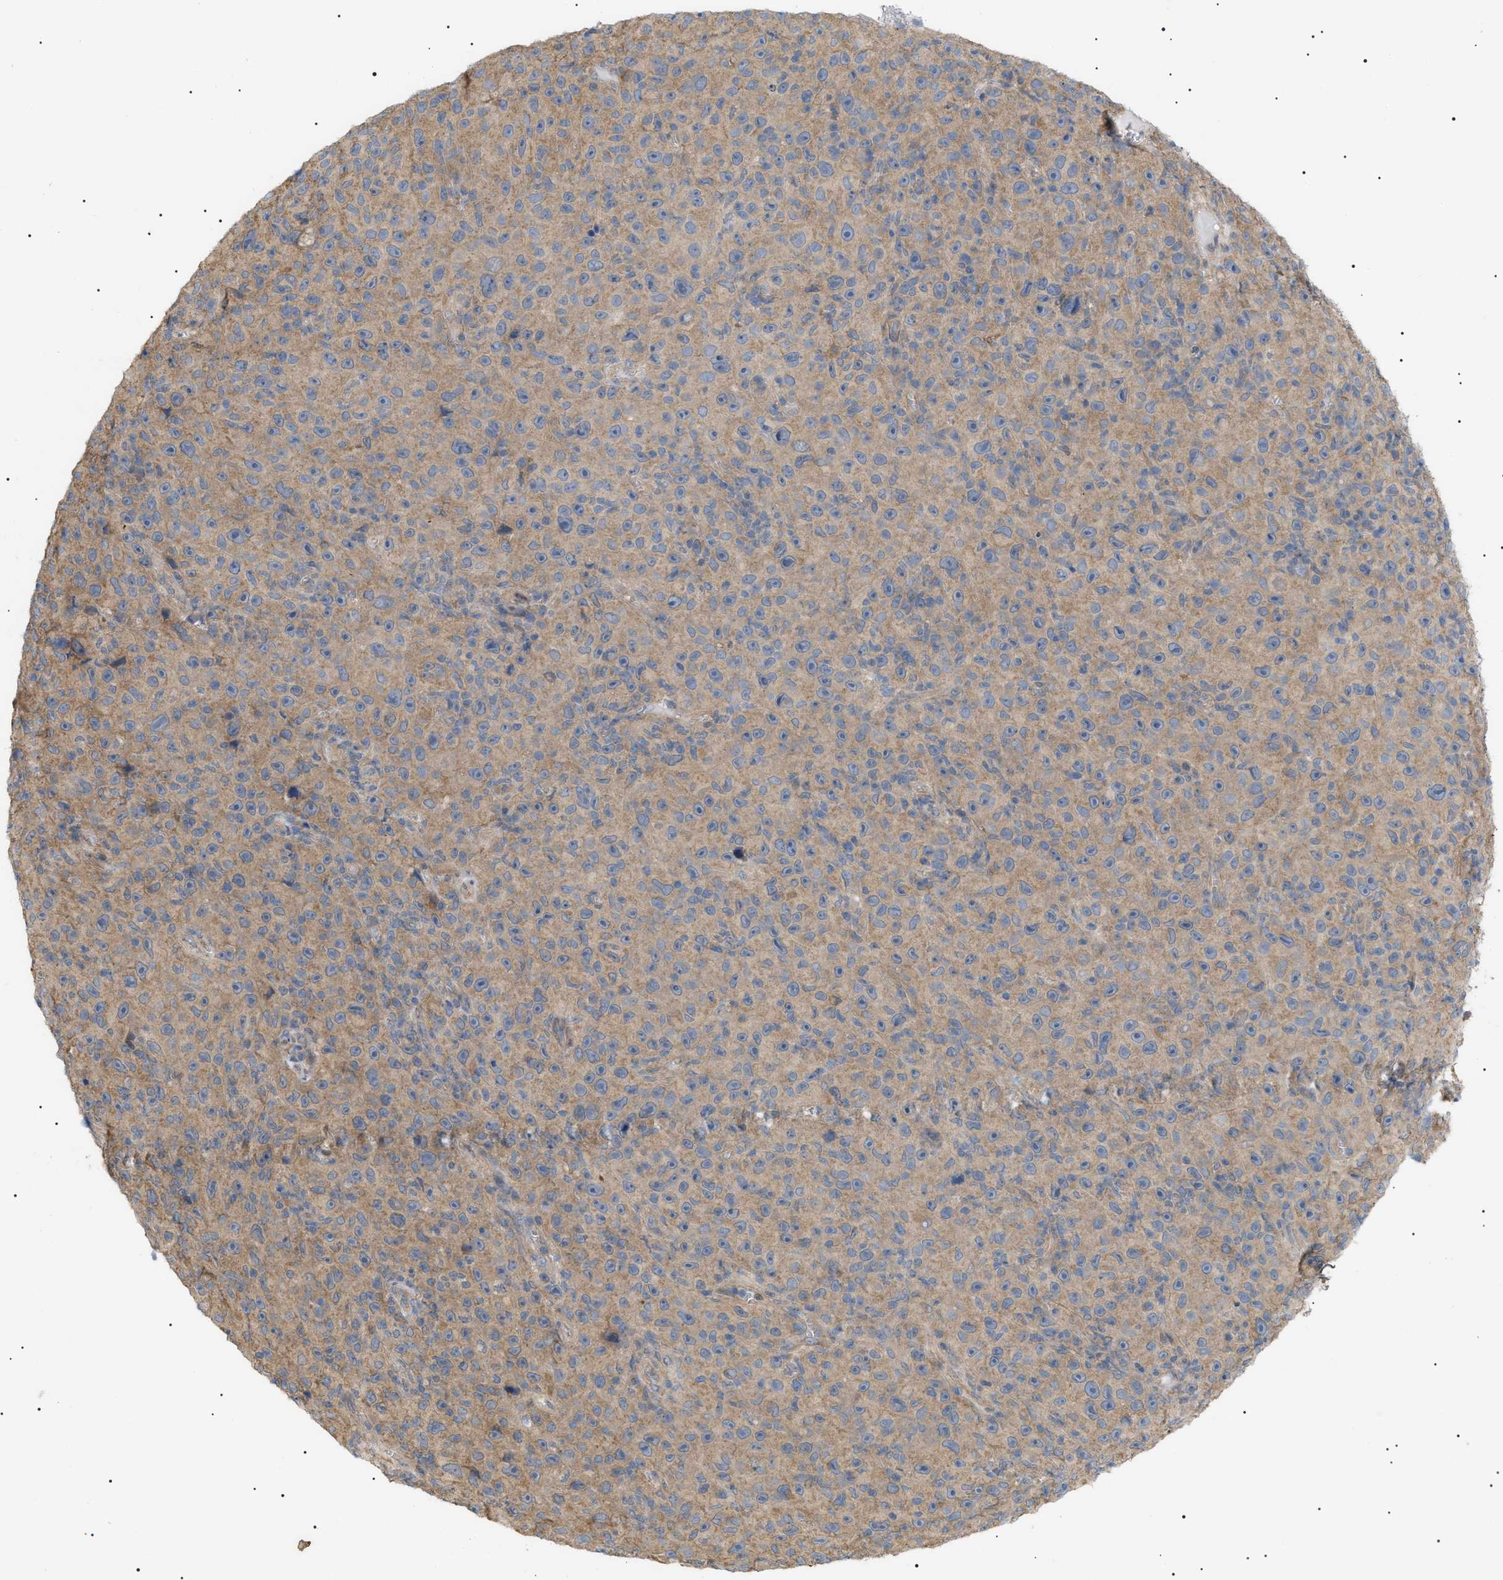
{"staining": {"intensity": "weak", "quantity": ">75%", "location": "cytoplasmic/membranous"}, "tissue": "melanoma", "cell_type": "Tumor cells", "image_type": "cancer", "snomed": [{"axis": "morphology", "description": "Malignant melanoma, NOS"}, {"axis": "topography", "description": "Skin"}], "caption": "Weak cytoplasmic/membranous positivity is identified in about >75% of tumor cells in malignant melanoma.", "gene": "IRS2", "patient": {"sex": "female", "age": 82}}